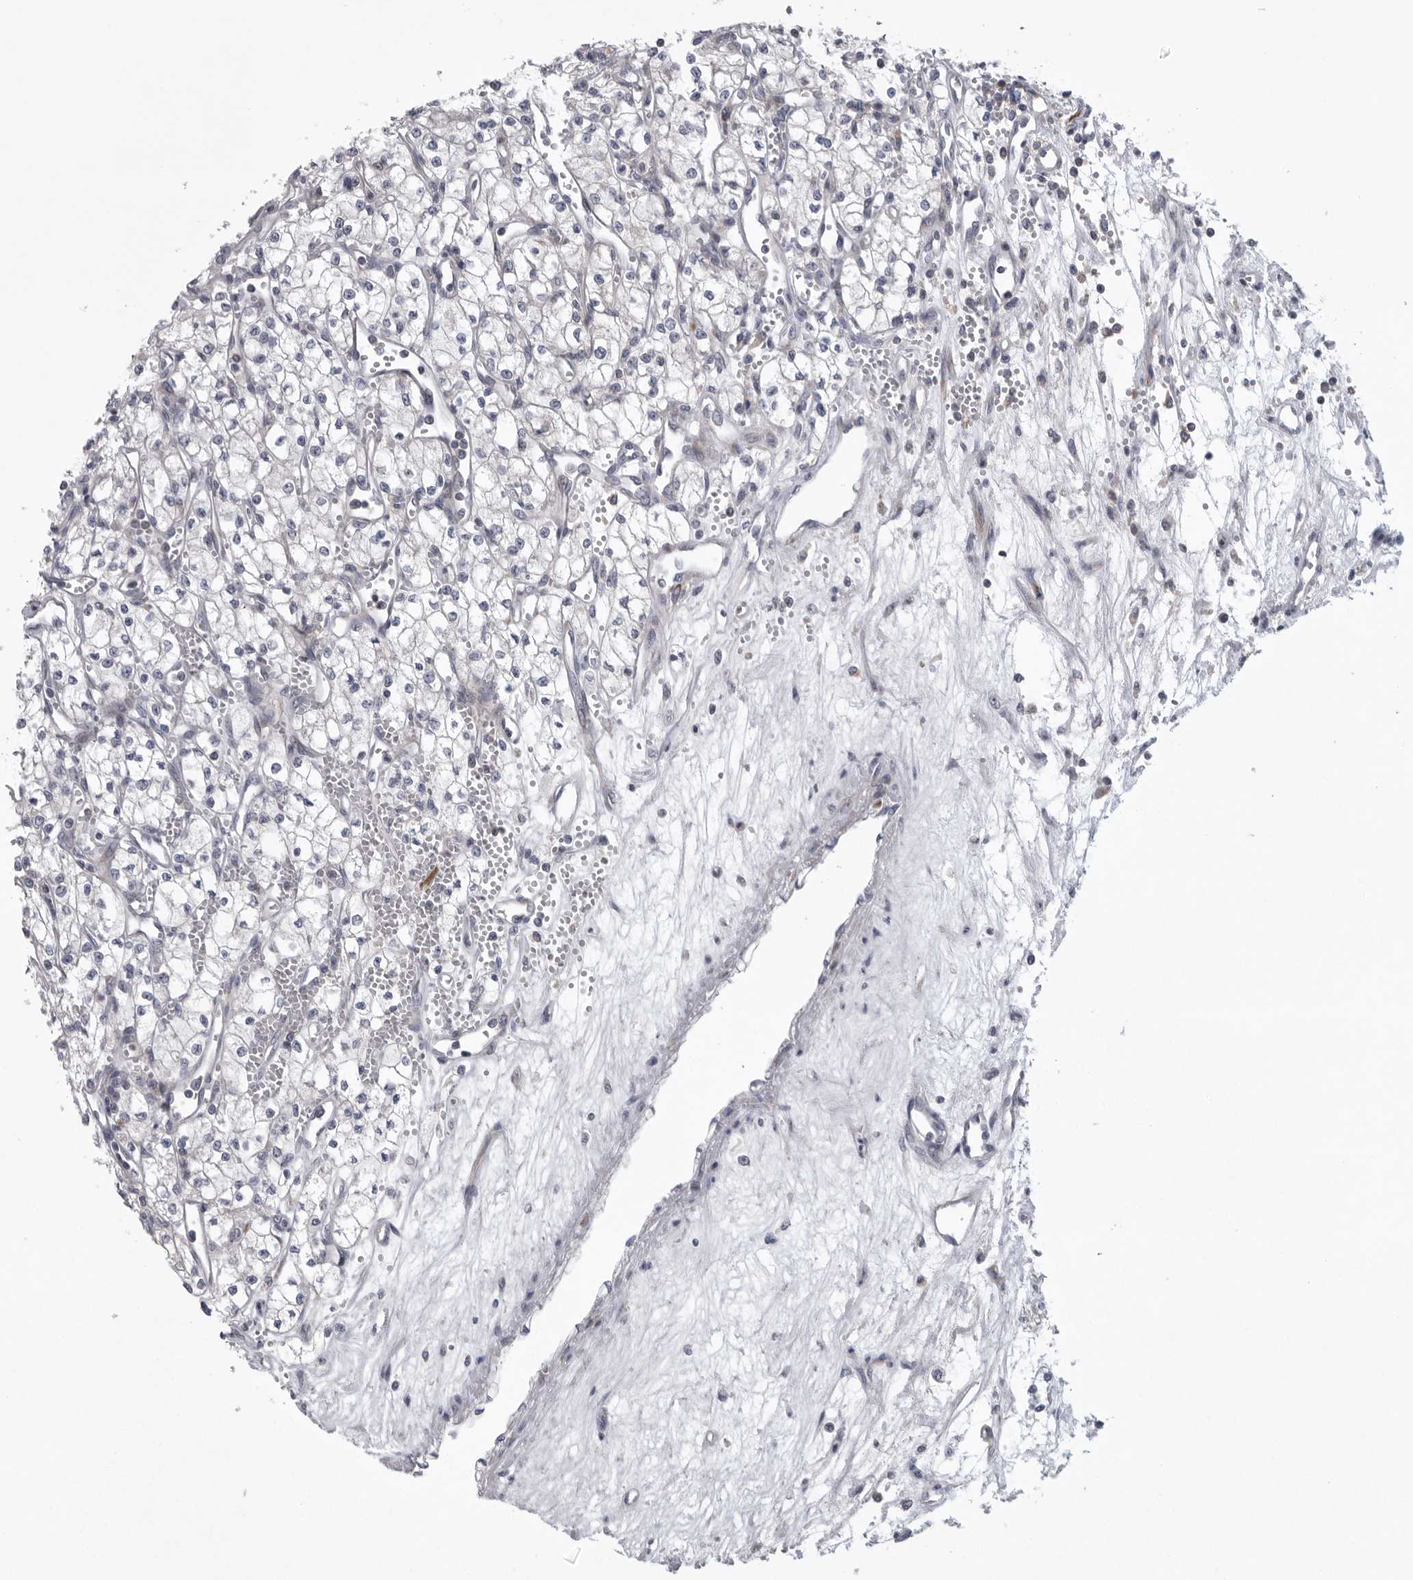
{"staining": {"intensity": "negative", "quantity": "none", "location": "none"}, "tissue": "renal cancer", "cell_type": "Tumor cells", "image_type": "cancer", "snomed": [{"axis": "morphology", "description": "Adenocarcinoma, NOS"}, {"axis": "topography", "description": "Kidney"}], "caption": "Adenocarcinoma (renal) was stained to show a protein in brown. There is no significant staining in tumor cells. (DAB (3,3'-diaminobenzidine) IHC, high magnification).", "gene": "USP24", "patient": {"sex": "male", "age": 59}}